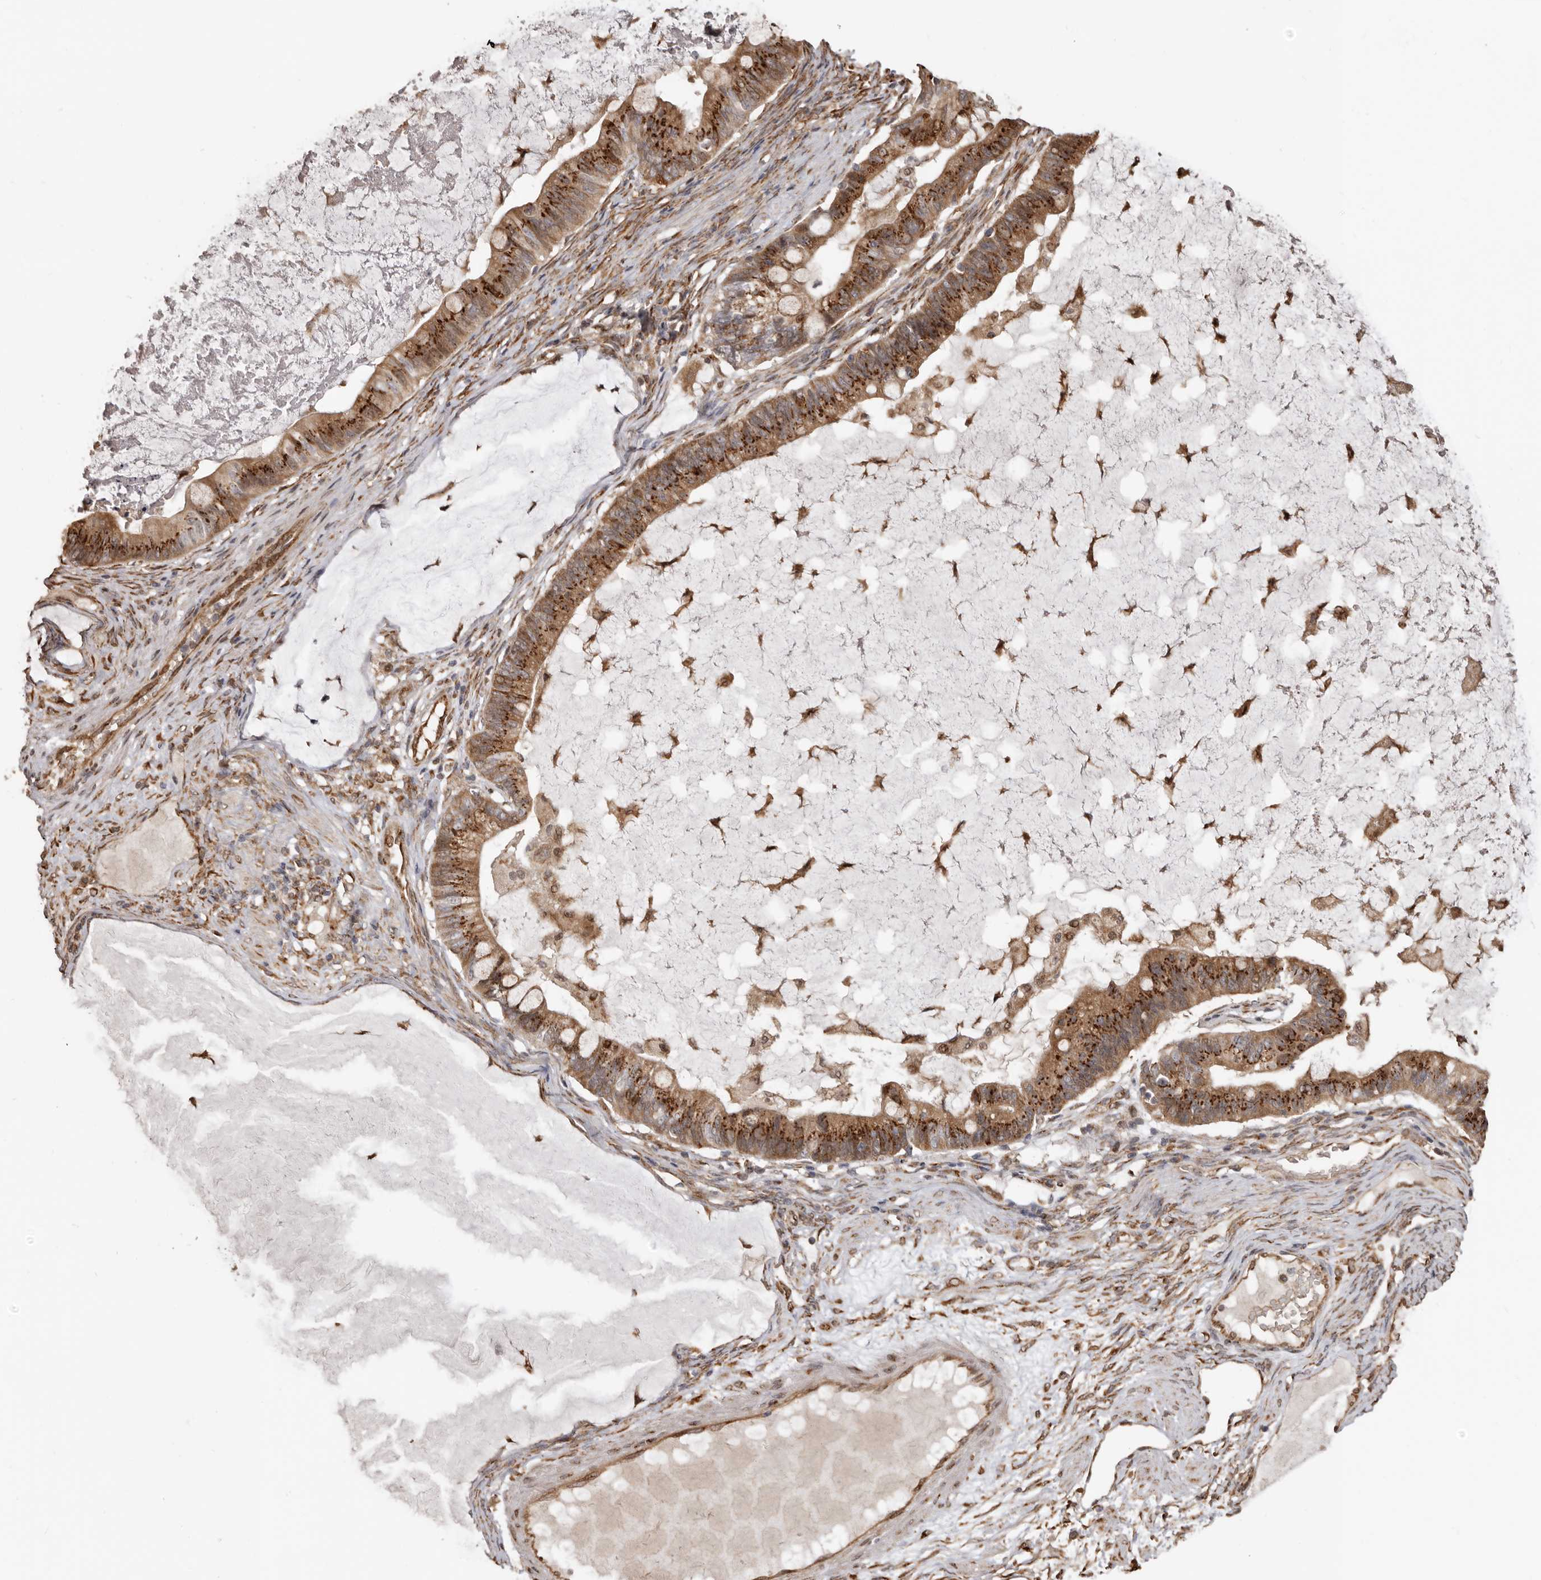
{"staining": {"intensity": "moderate", "quantity": ">75%", "location": "cytoplasmic/membranous"}, "tissue": "ovarian cancer", "cell_type": "Tumor cells", "image_type": "cancer", "snomed": [{"axis": "morphology", "description": "Cystadenocarcinoma, mucinous, NOS"}, {"axis": "topography", "description": "Ovary"}], "caption": "Immunohistochemistry (IHC) histopathology image of neoplastic tissue: human mucinous cystadenocarcinoma (ovarian) stained using immunohistochemistry (IHC) shows medium levels of moderate protein expression localized specifically in the cytoplasmic/membranous of tumor cells, appearing as a cytoplasmic/membranous brown color.", "gene": "ENTREP1", "patient": {"sex": "female", "age": 61}}